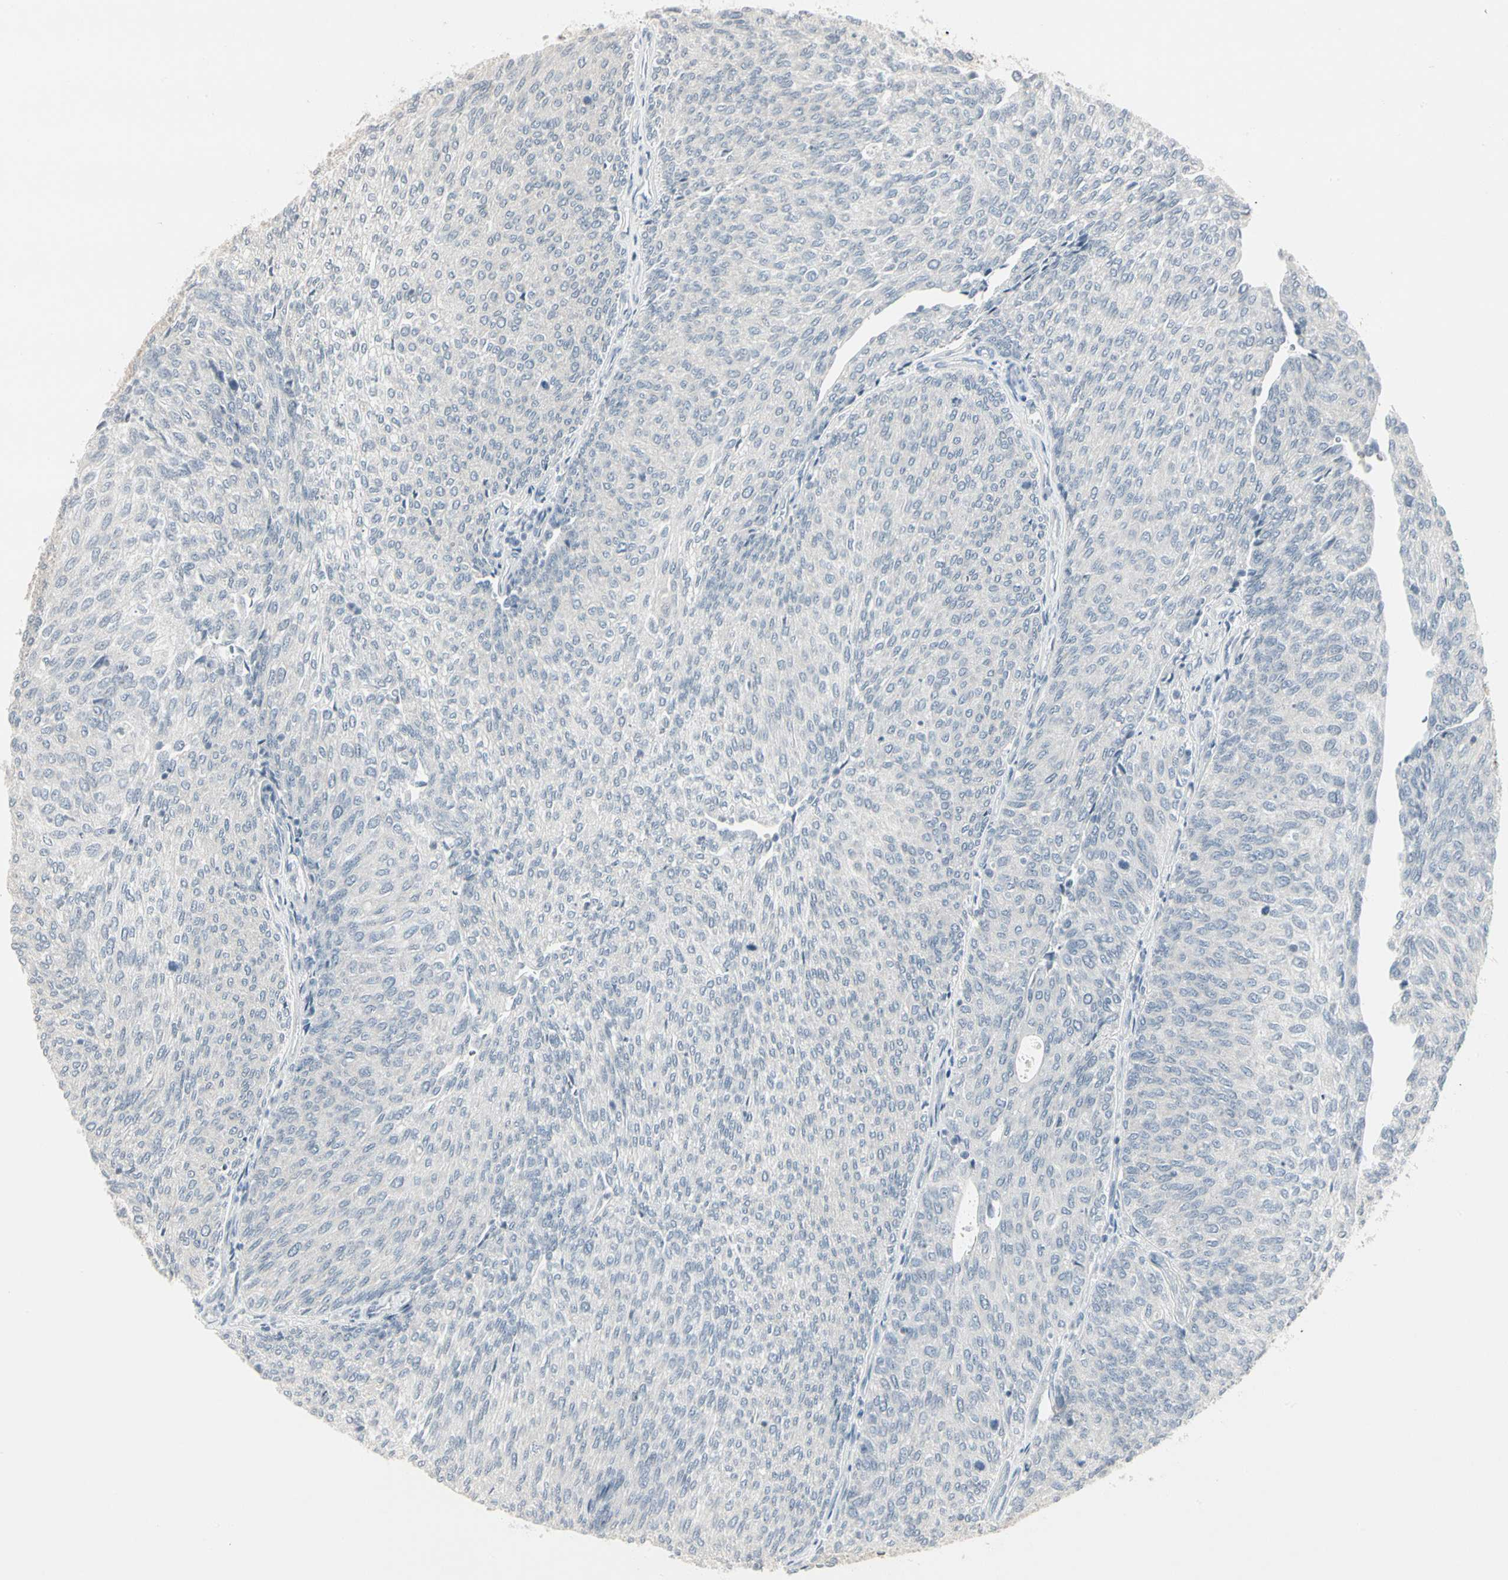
{"staining": {"intensity": "negative", "quantity": "none", "location": "none"}, "tissue": "urothelial cancer", "cell_type": "Tumor cells", "image_type": "cancer", "snomed": [{"axis": "morphology", "description": "Urothelial carcinoma, Low grade"}, {"axis": "topography", "description": "Urinary bladder"}], "caption": "Image shows no significant protein positivity in tumor cells of low-grade urothelial carcinoma.", "gene": "DMPK", "patient": {"sex": "female", "age": 79}}